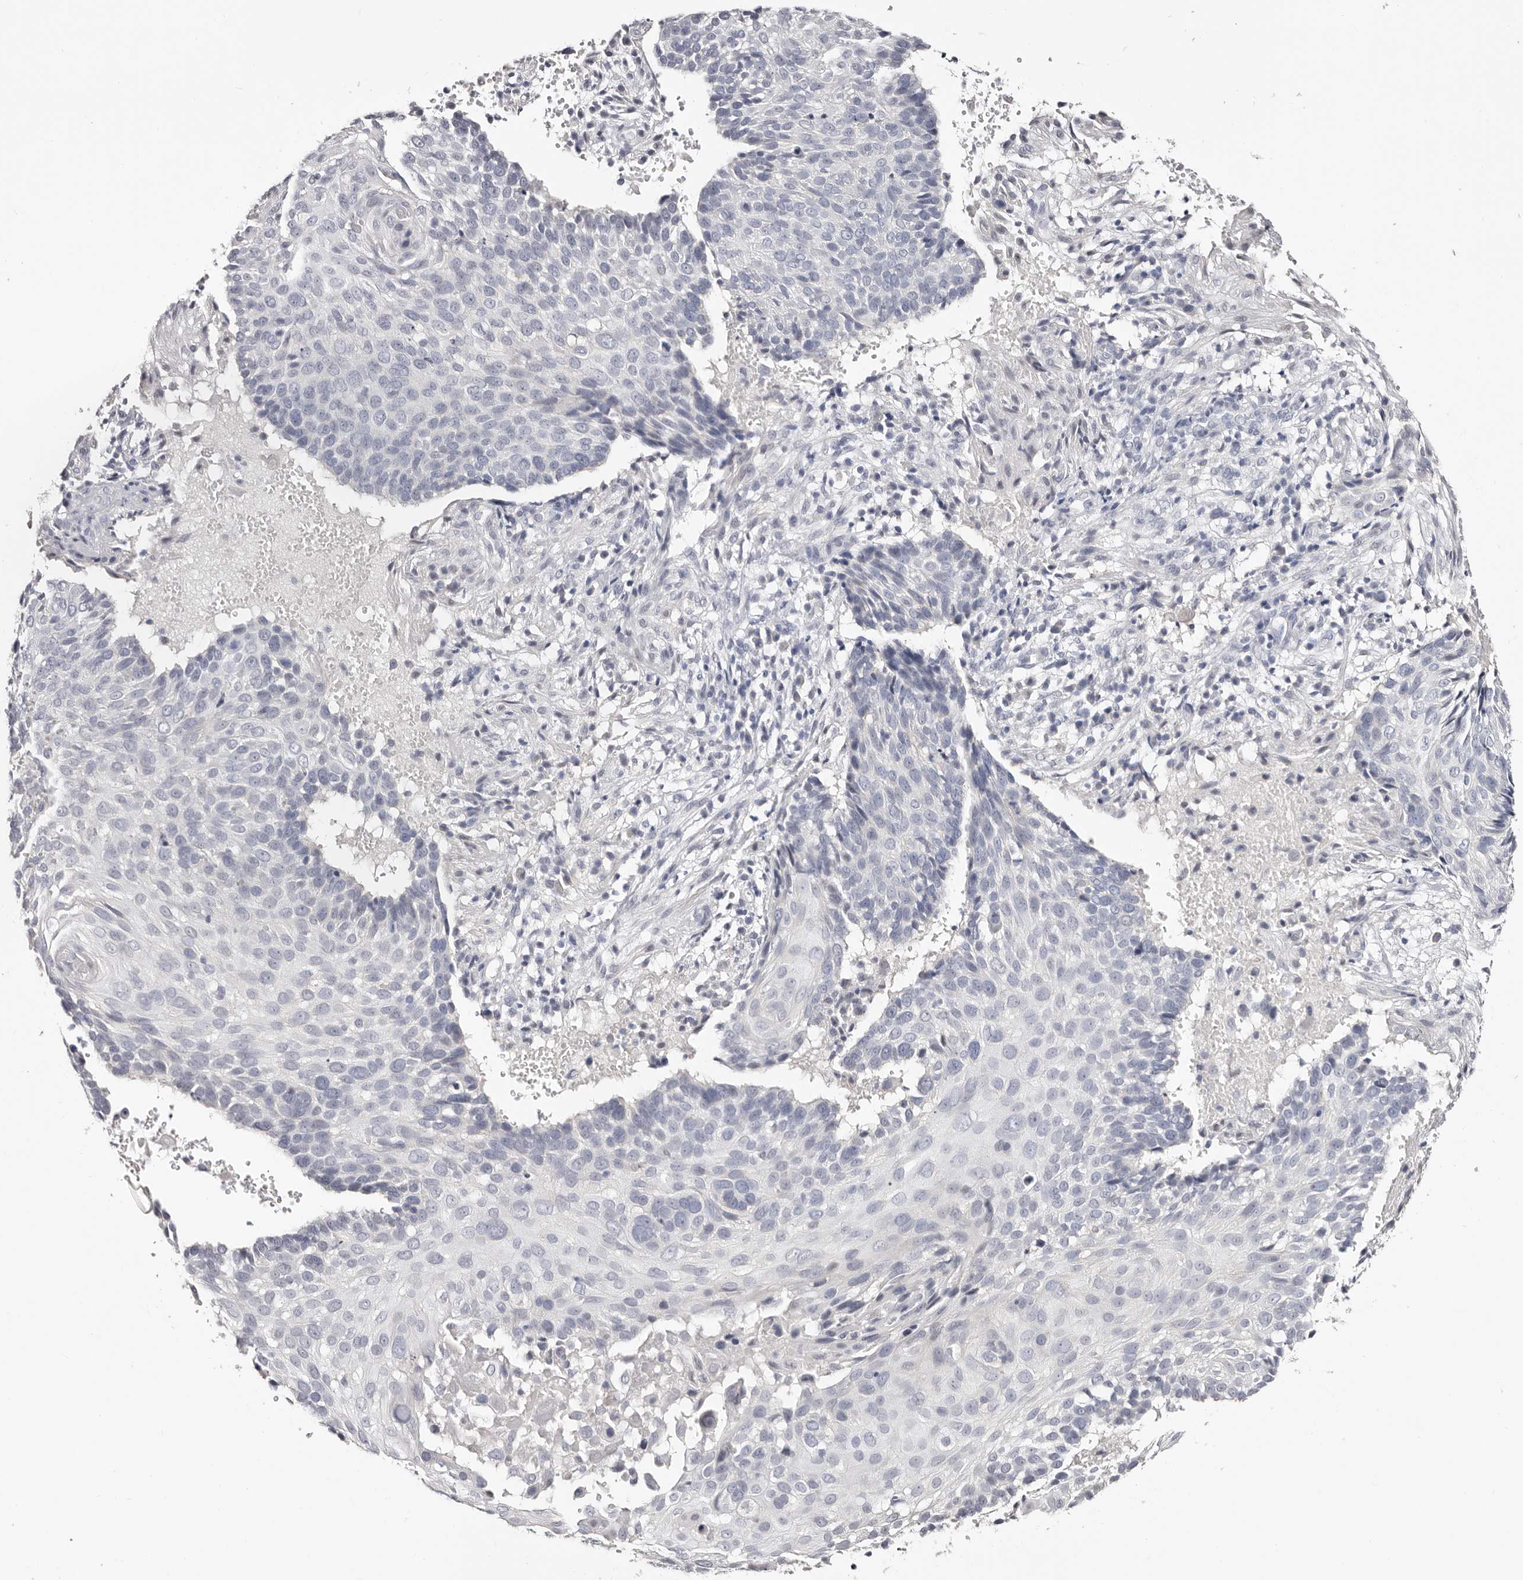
{"staining": {"intensity": "negative", "quantity": "none", "location": "none"}, "tissue": "cervical cancer", "cell_type": "Tumor cells", "image_type": "cancer", "snomed": [{"axis": "morphology", "description": "Squamous cell carcinoma, NOS"}, {"axis": "topography", "description": "Cervix"}], "caption": "Tumor cells are negative for brown protein staining in cervical cancer.", "gene": "AKNAD1", "patient": {"sex": "female", "age": 74}}